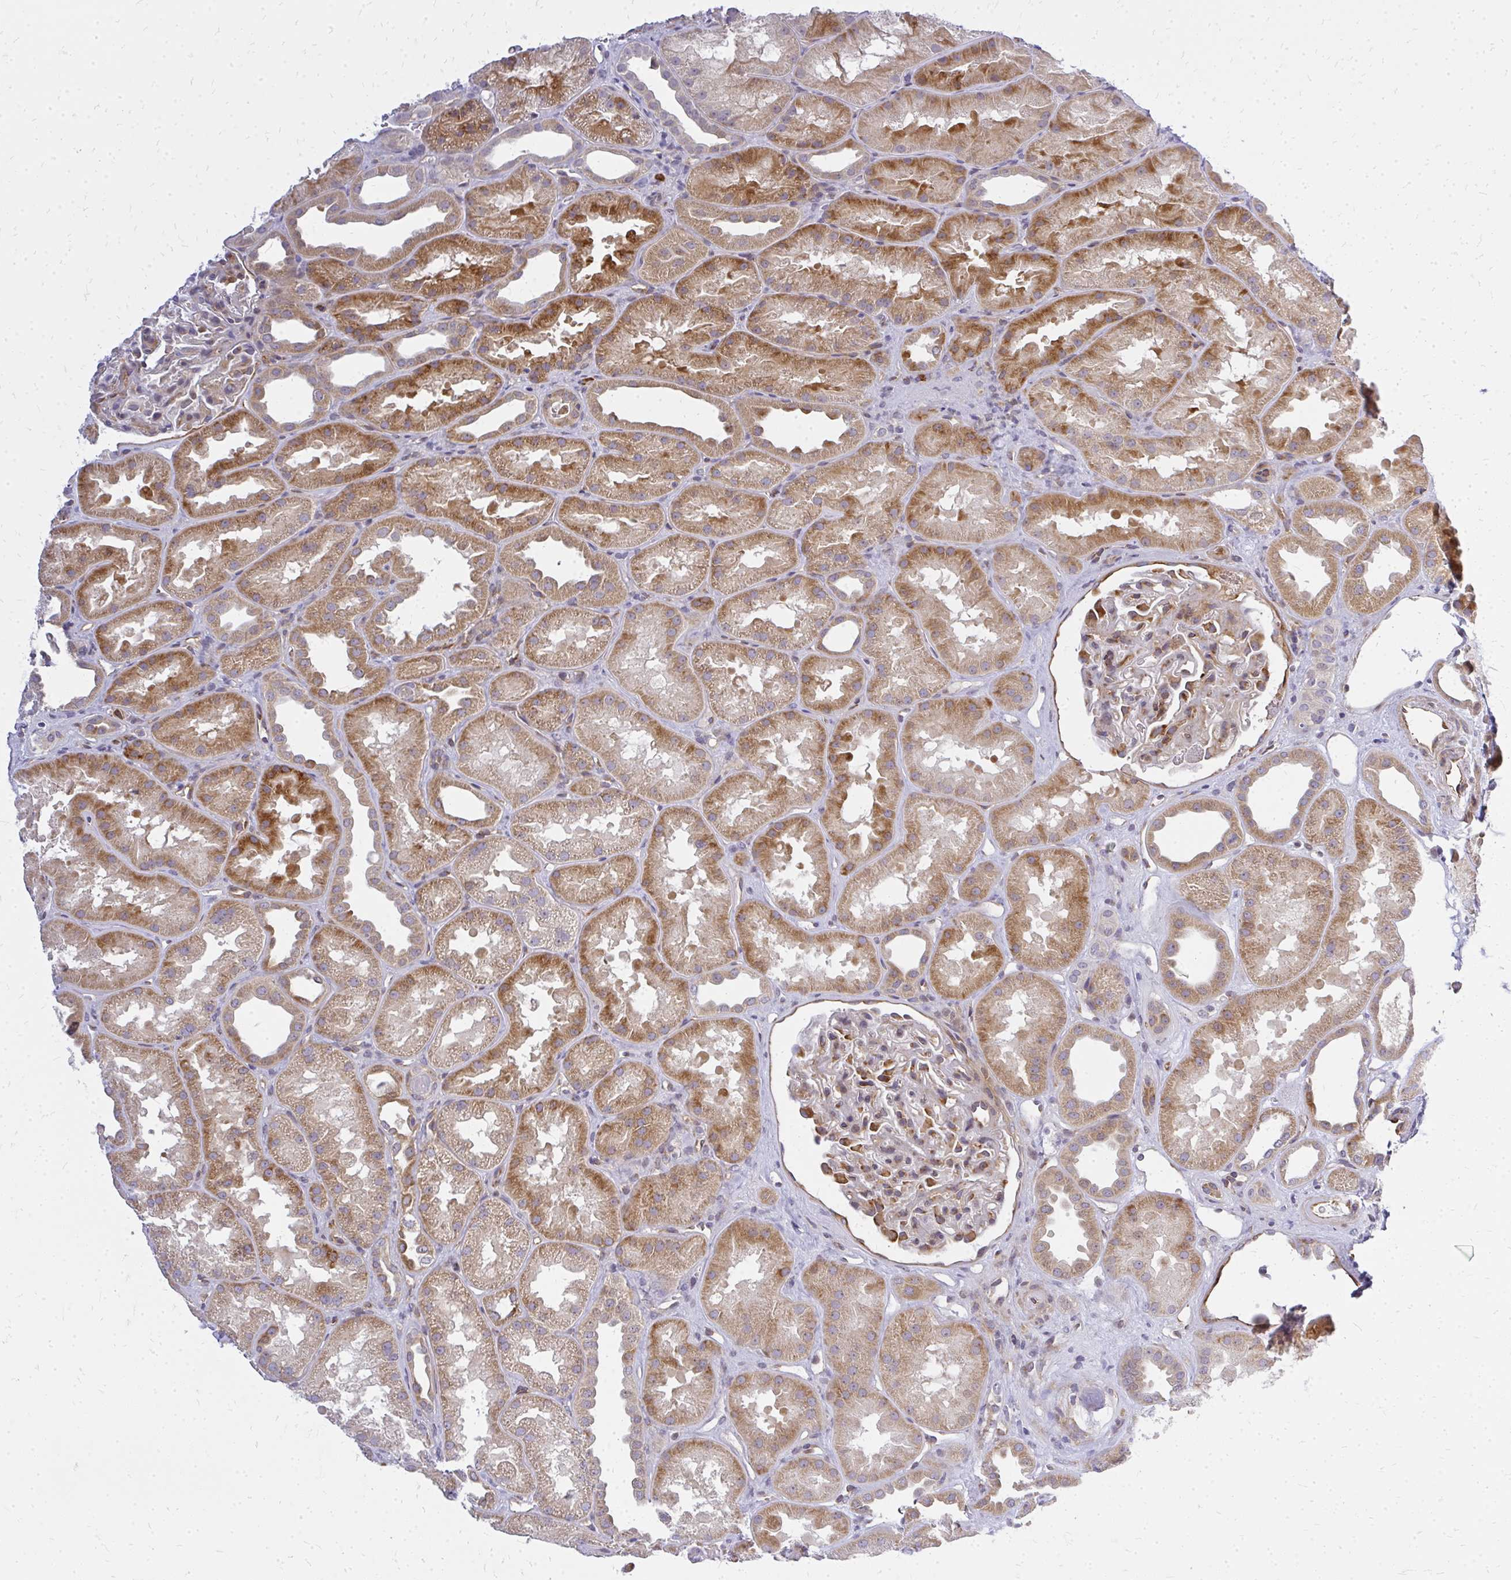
{"staining": {"intensity": "moderate", "quantity": "25%-75%", "location": "cytoplasmic/membranous"}, "tissue": "kidney", "cell_type": "Cells in glomeruli", "image_type": "normal", "snomed": [{"axis": "morphology", "description": "Normal tissue, NOS"}, {"axis": "topography", "description": "Kidney"}], "caption": "Immunohistochemistry (IHC) (DAB) staining of benign human kidney exhibits moderate cytoplasmic/membranous protein positivity in about 25%-75% of cells in glomeruli. The staining was performed using DAB, with brown indicating positive protein expression. Nuclei are stained blue with hematoxylin.", "gene": "ENSG00000258472", "patient": {"sex": "male", "age": 61}}